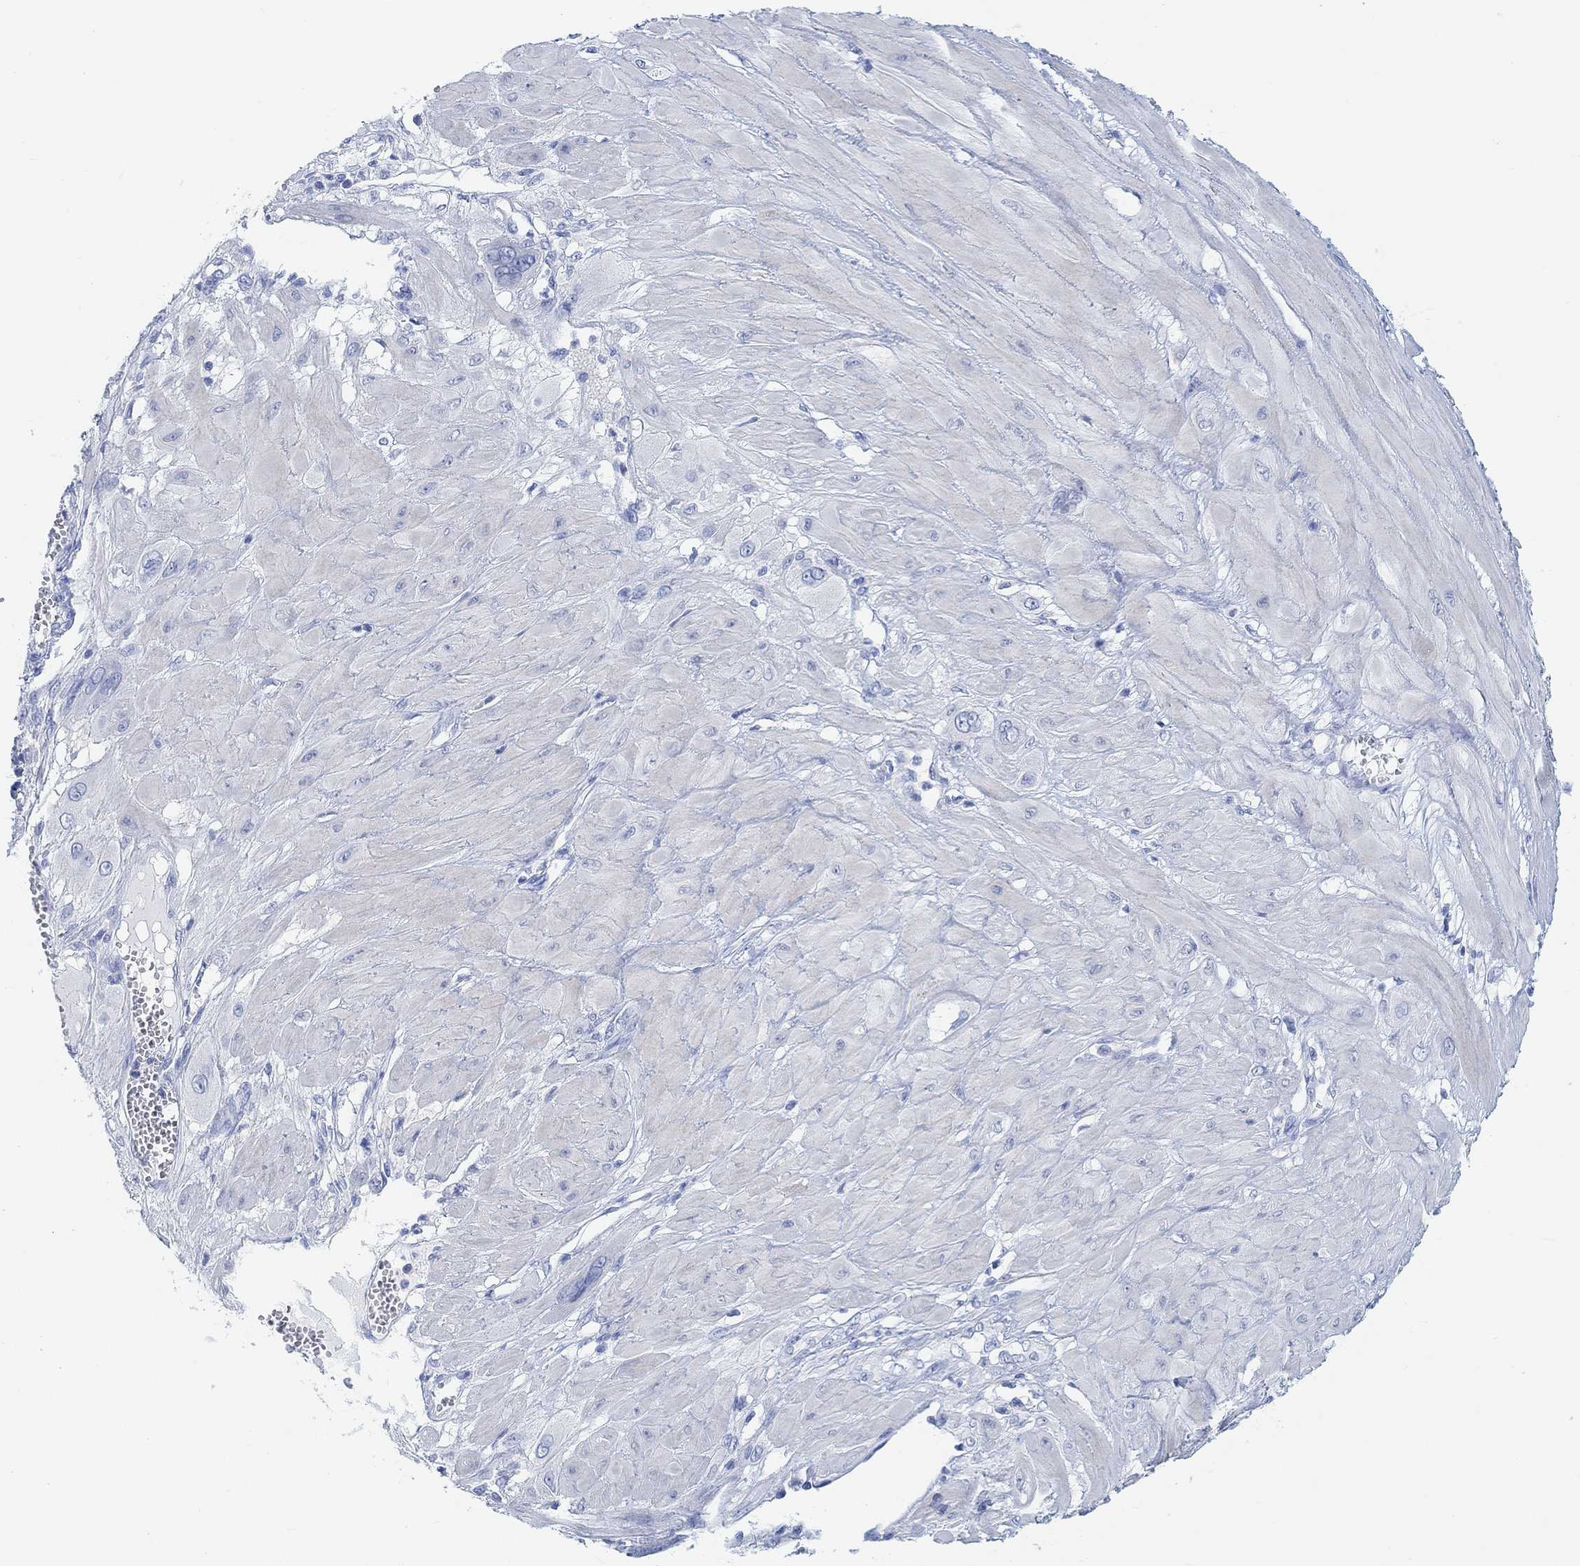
{"staining": {"intensity": "negative", "quantity": "none", "location": "none"}, "tissue": "cervical cancer", "cell_type": "Tumor cells", "image_type": "cancer", "snomed": [{"axis": "morphology", "description": "Squamous cell carcinoma, NOS"}, {"axis": "topography", "description": "Cervix"}], "caption": "Tumor cells show no significant positivity in squamous cell carcinoma (cervical). (DAB (3,3'-diaminobenzidine) IHC visualized using brightfield microscopy, high magnification).", "gene": "ENO4", "patient": {"sex": "female", "age": 34}}